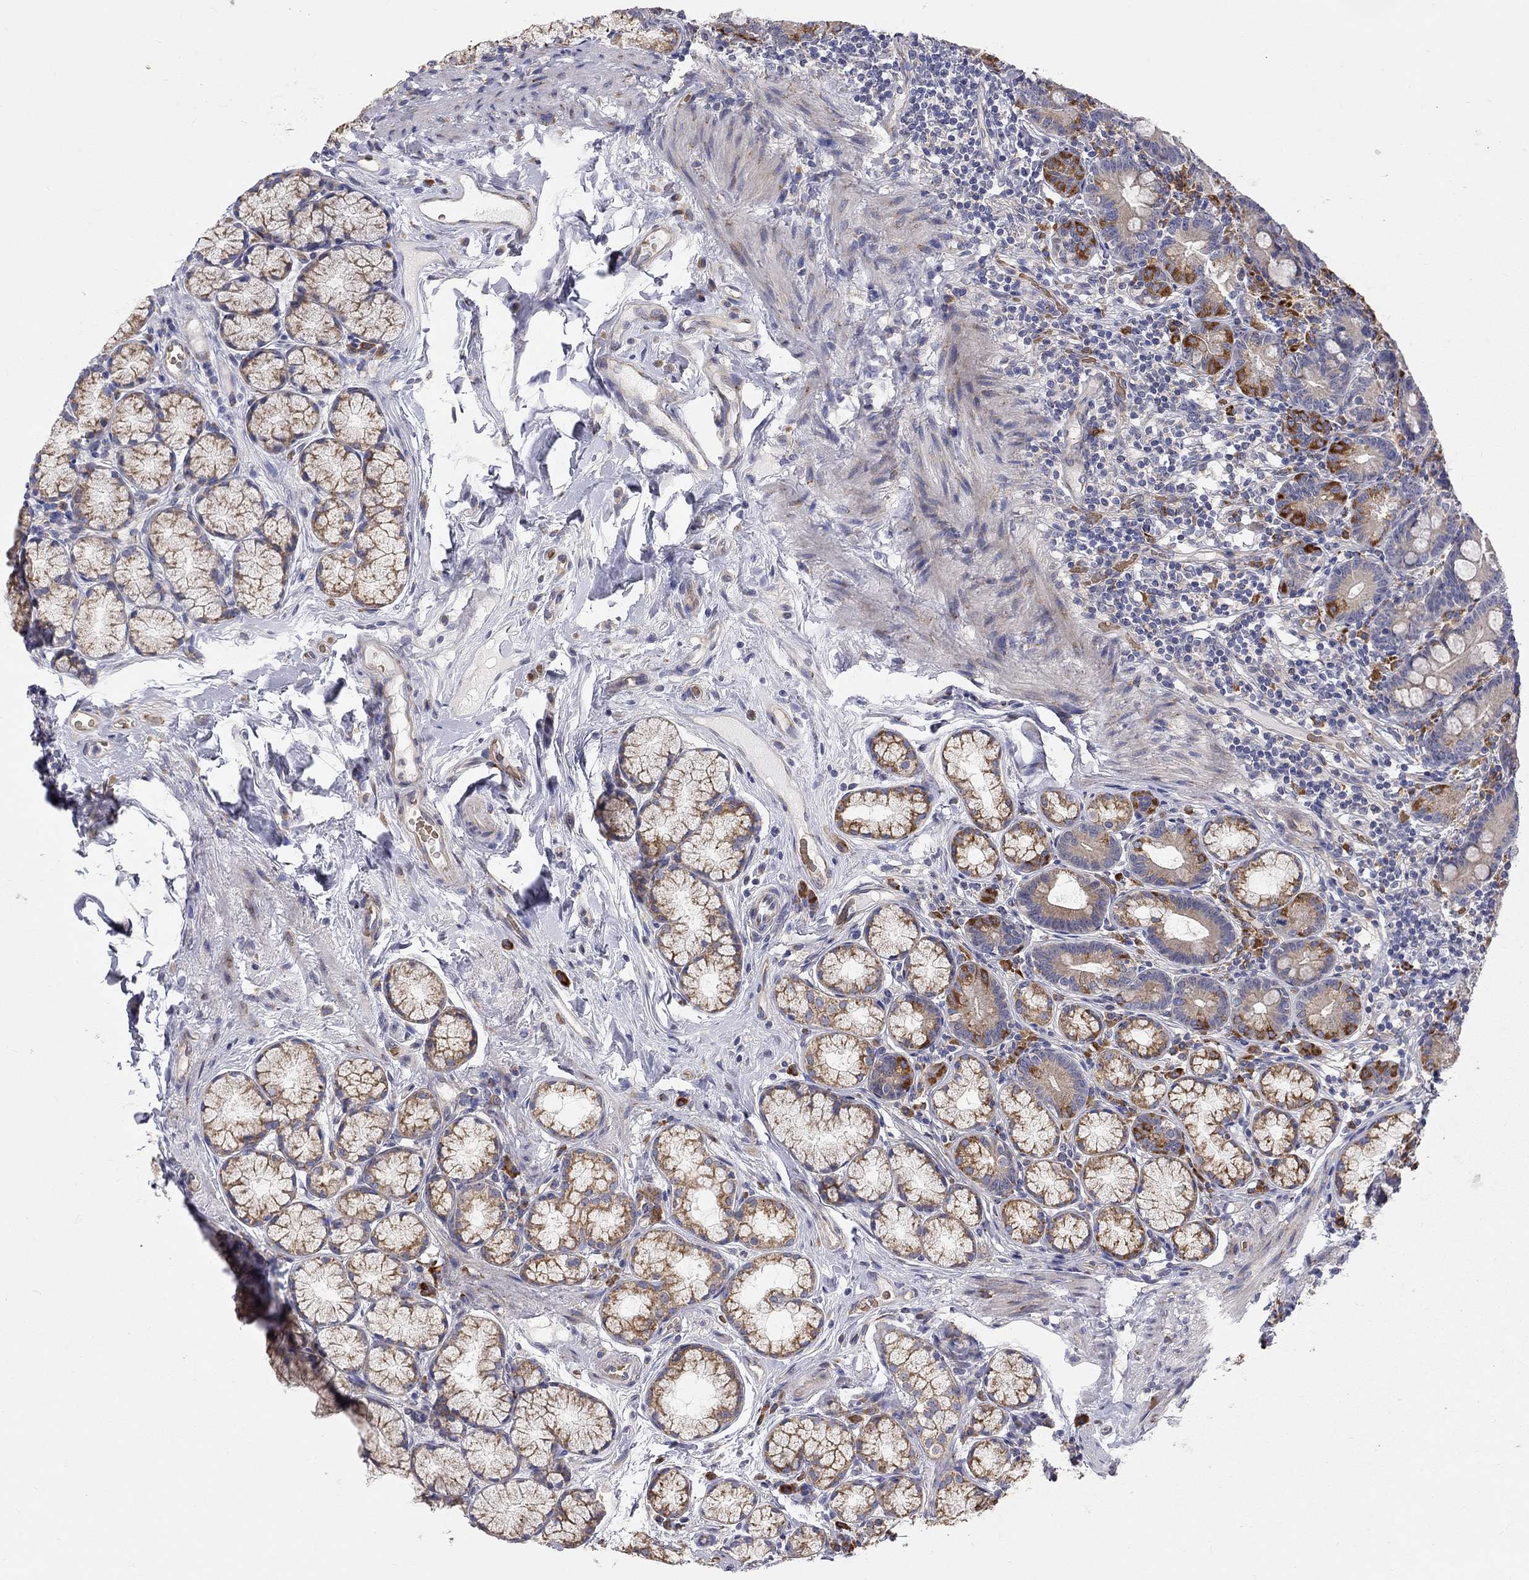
{"staining": {"intensity": "strong", "quantity": "<25%", "location": "cytoplasmic/membranous"}, "tissue": "duodenum", "cell_type": "Glandular cells", "image_type": "normal", "snomed": [{"axis": "morphology", "description": "Normal tissue, NOS"}, {"axis": "topography", "description": "Duodenum"}], "caption": "Protein staining of unremarkable duodenum demonstrates strong cytoplasmic/membranous expression in approximately <25% of glandular cells. (Stains: DAB in brown, nuclei in blue, Microscopy: brightfield microscopy at high magnification).", "gene": "CASTOR1", "patient": {"sex": "female", "age": 67}}